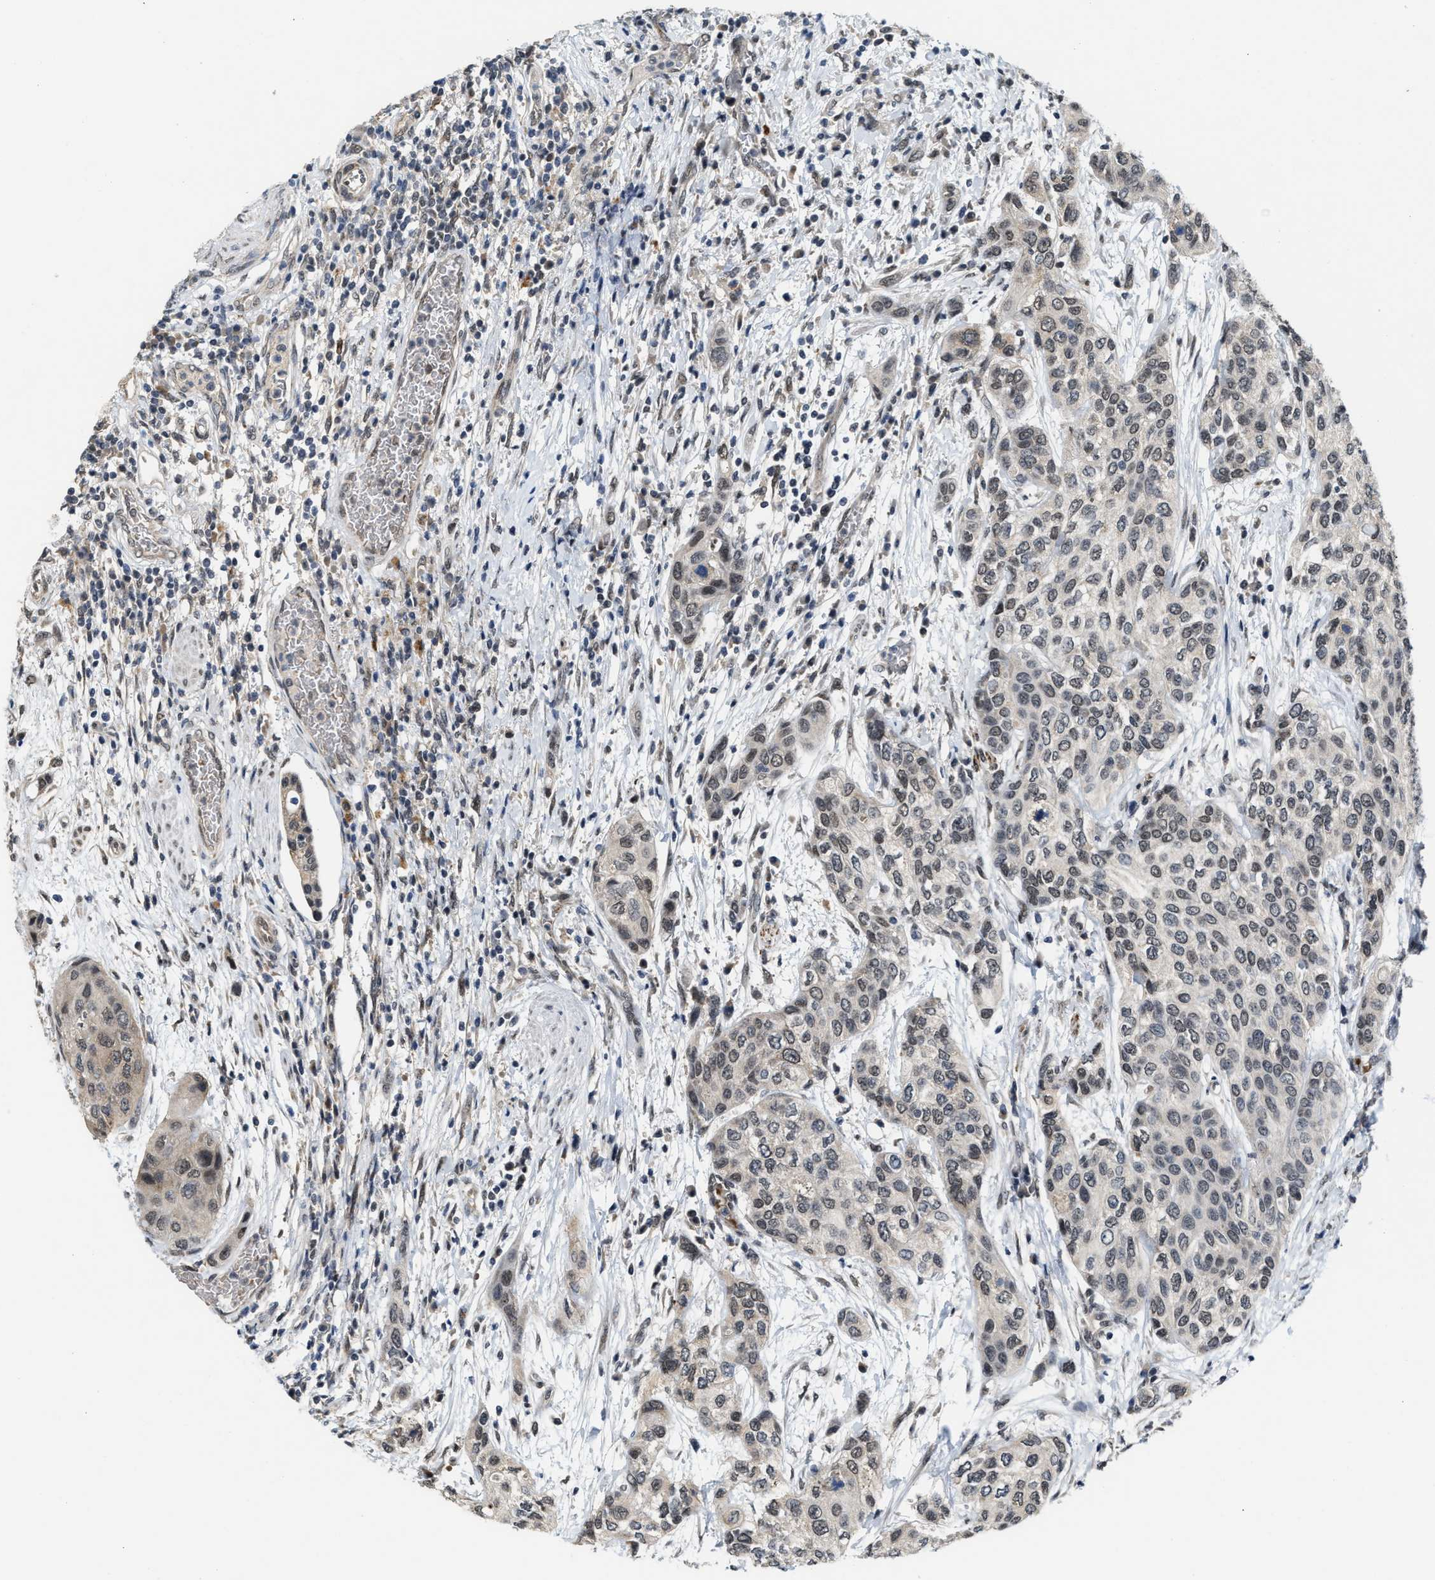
{"staining": {"intensity": "weak", "quantity": "<25%", "location": "cytoplasmic/membranous"}, "tissue": "urothelial cancer", "cell_type": "Tumor cells", "image_type": "cancer", "snomed": [{"axis": "morphology", "description": "Urothelial carcinoma, High grade"}, {"axis": "topography", "description": "Urinary bladder"}], "caption": "A high-resolution histopathology image shows immunohistochemistry staining of urothelial cancer, which exhibits no significant positivity in tumor cells.", "gene": "KIF24", "patient": {"sex": "female", "age": 56}}